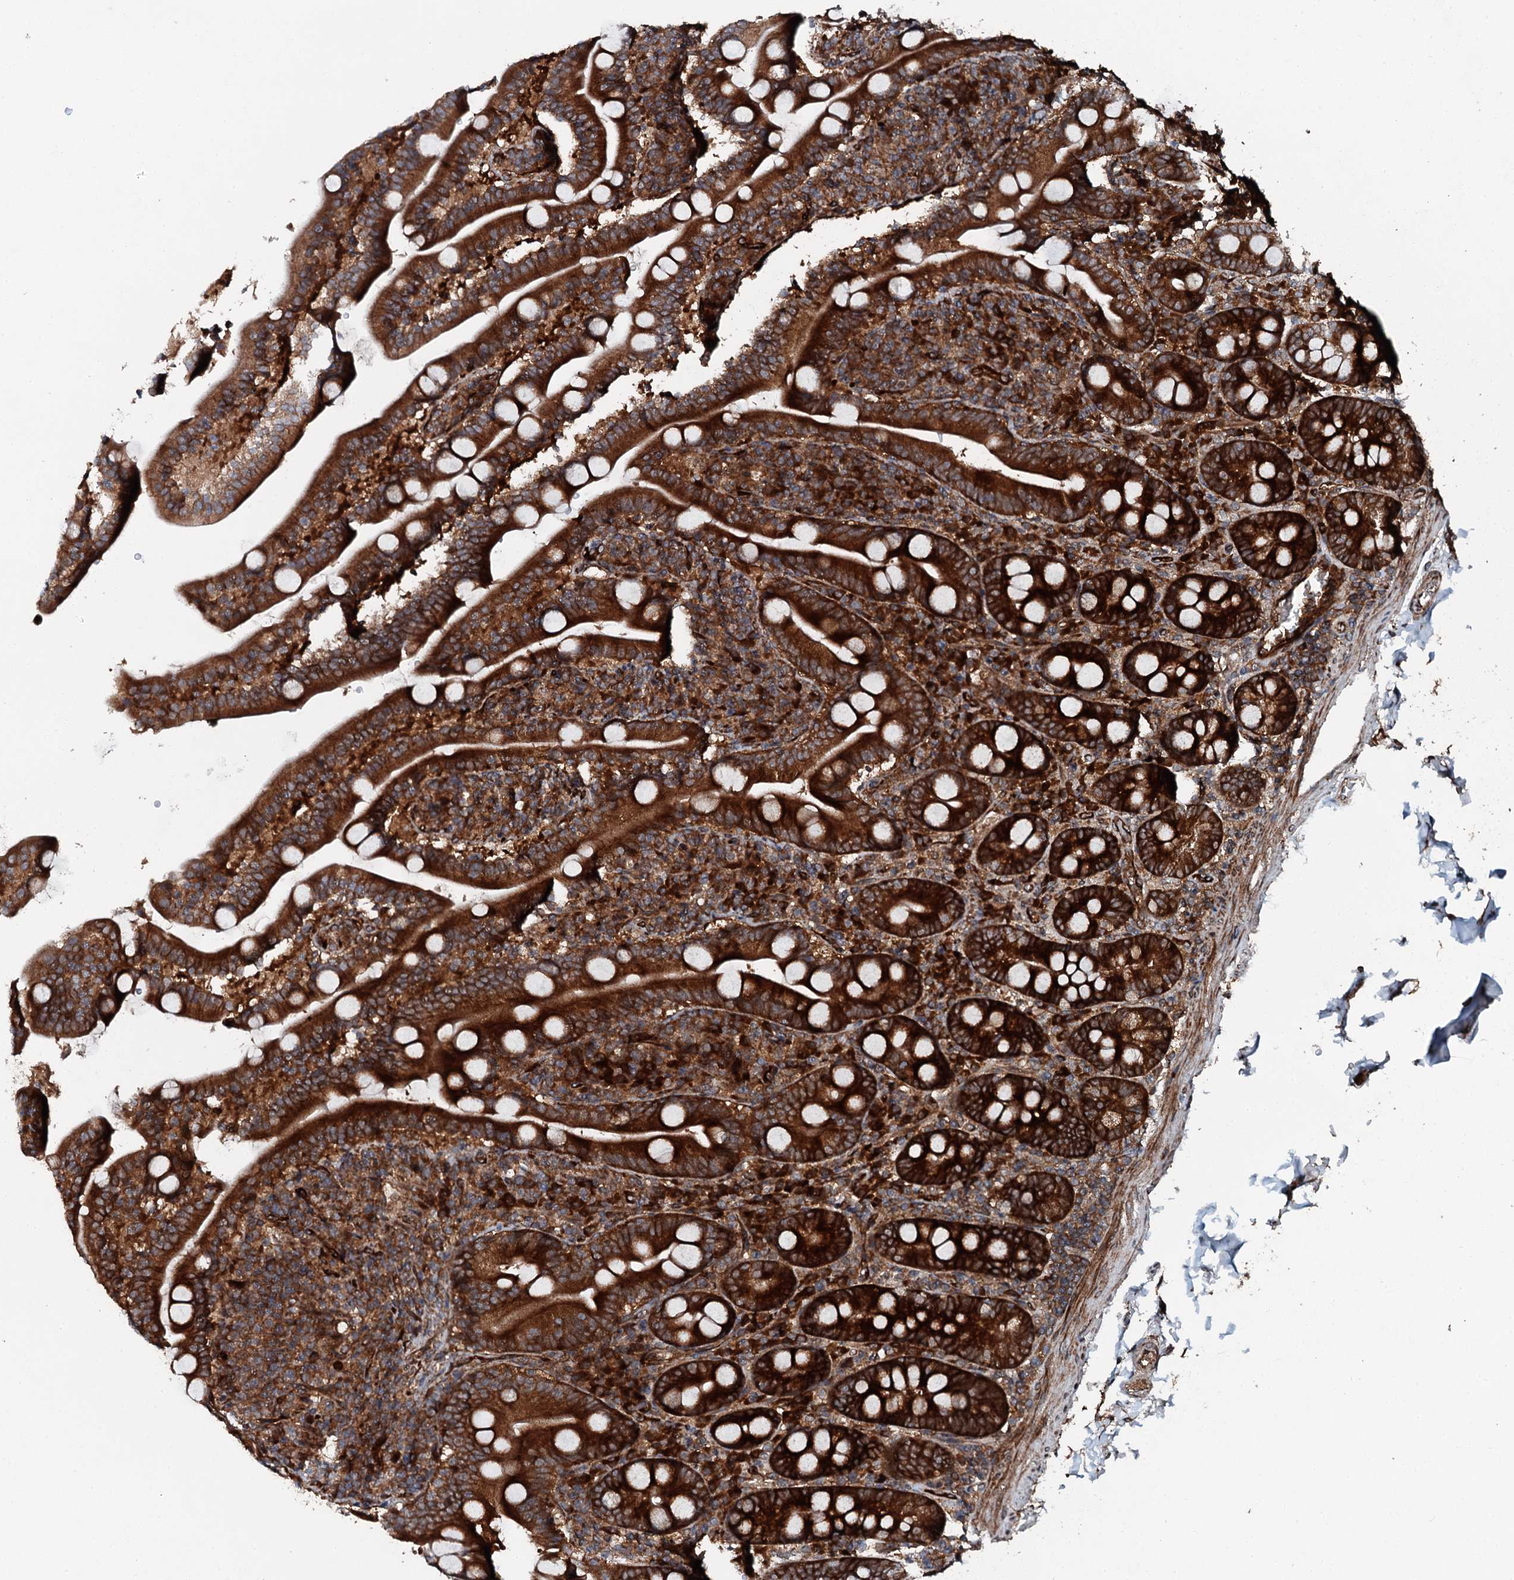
{"staining": {"intensity": "strong", "quantity": ">75%", "location": "cytoplasmic/membranous"}, "tissue": "duodenum", "cell_type": "Glandular cells", "image_type": "normal", "snomed": [{"axis": "morphology", "description": "Normal tissue, NOS"}, {"axis": "topography", "description": "Duodenum"}], "caption": "IHC photomicrograph of unremarkable duodenum stained for a protein (brown), which exhibits high levels of strong cytoplasmic/membranous positivity in about >75% of glandular cells.", "gene": "FLYWCH1", "patient": {"sex": "male", "age": 35}}